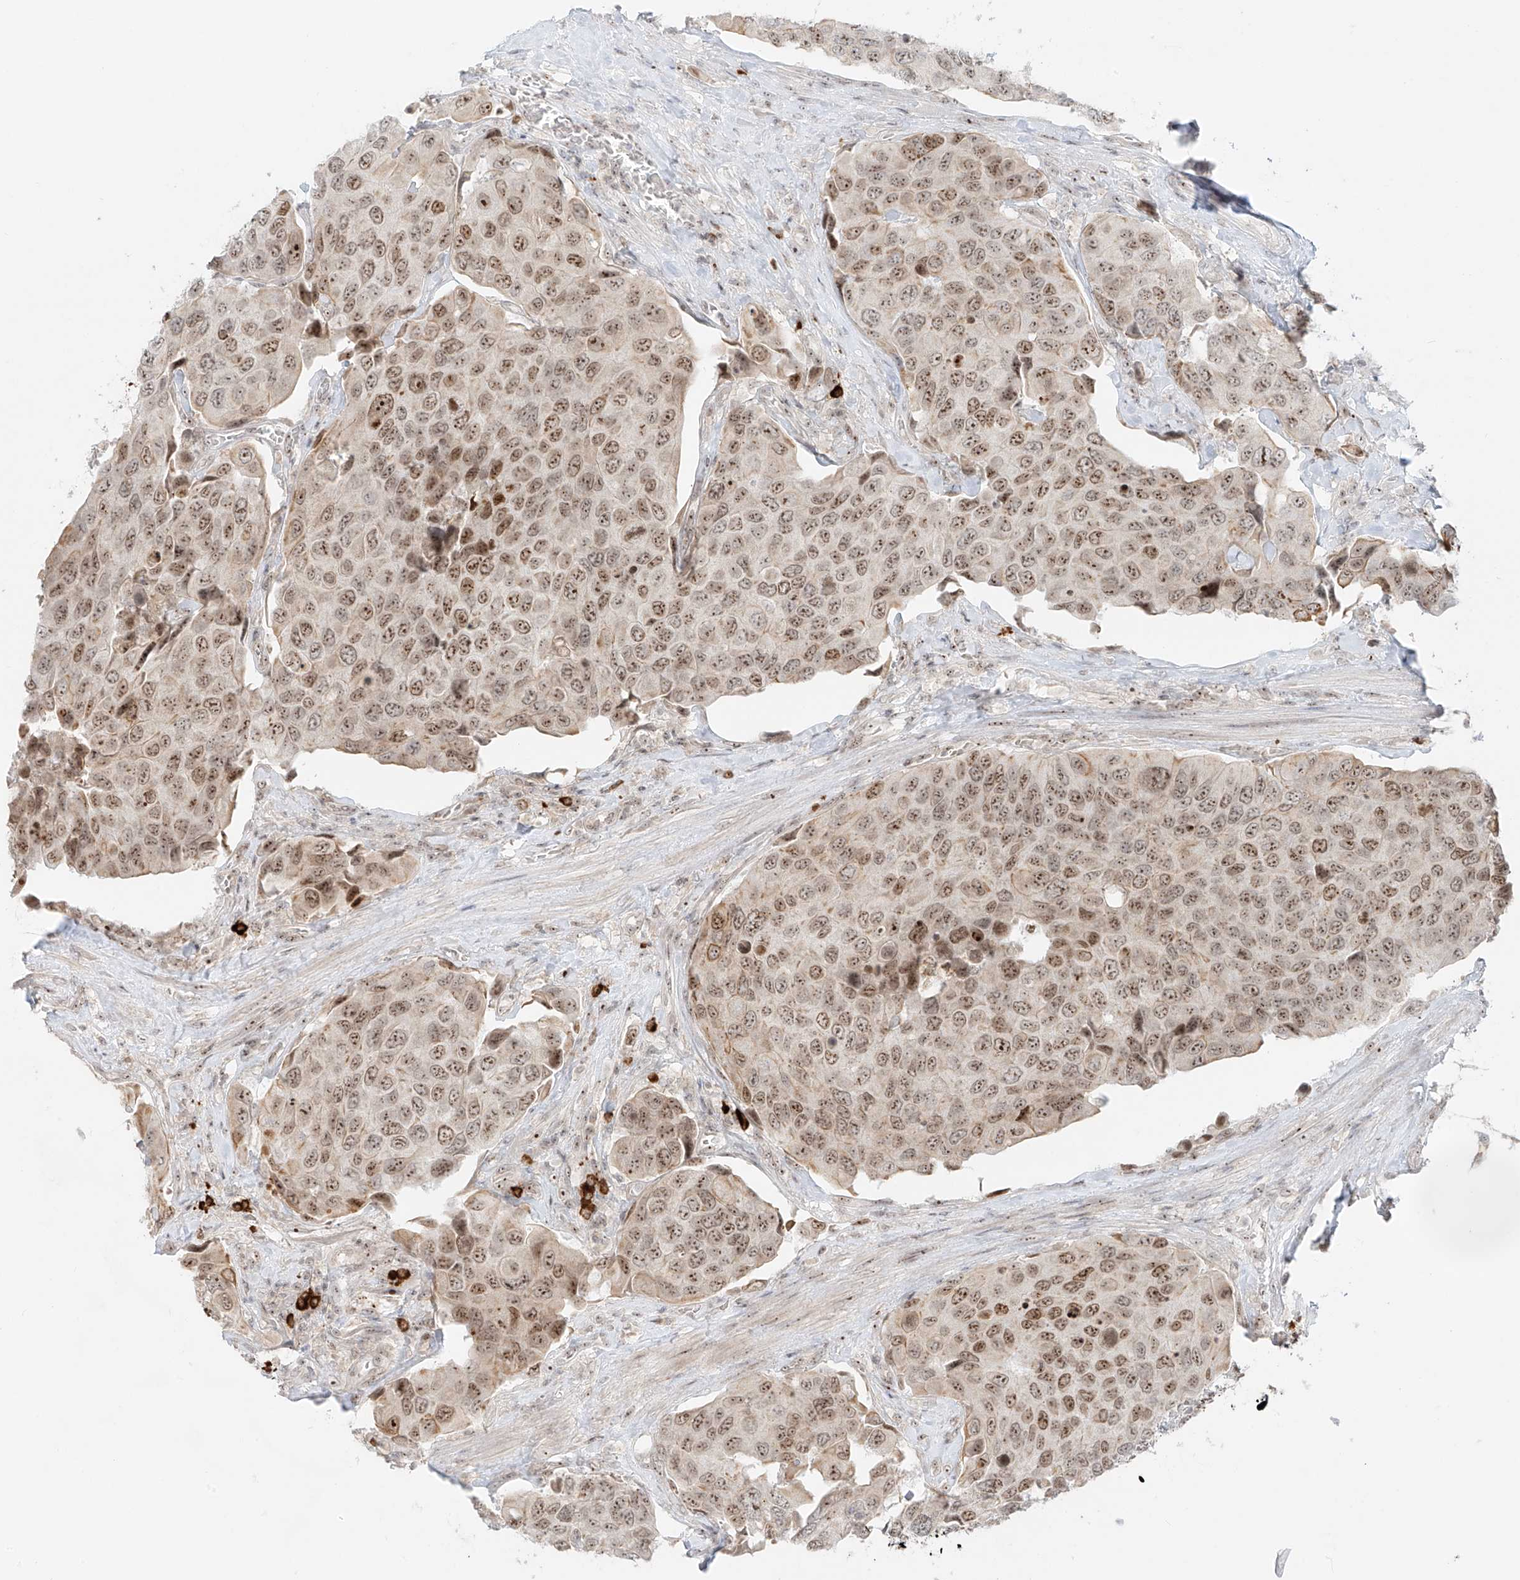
{"staining": {"intensity": "moderate", "quantity": ">75%", "location": "nuclear"}, "tissue": "urothelial cancer", "cell_type": "Tumor cells", "image_type": "cancer", "snomed": [{"axis": "morphology", "description": "Urothelial carcinoma, High grade"}, {"axis": "topography", "description": "Urinary bladder"}], "caption": "This is an image of IHC staining of high-grade urothelial carcinoma, which shows moderate positivity in the nuclear of tumor cells.", "gene": "ZNF512", "patient": {"sex": "male", "age": 74}}